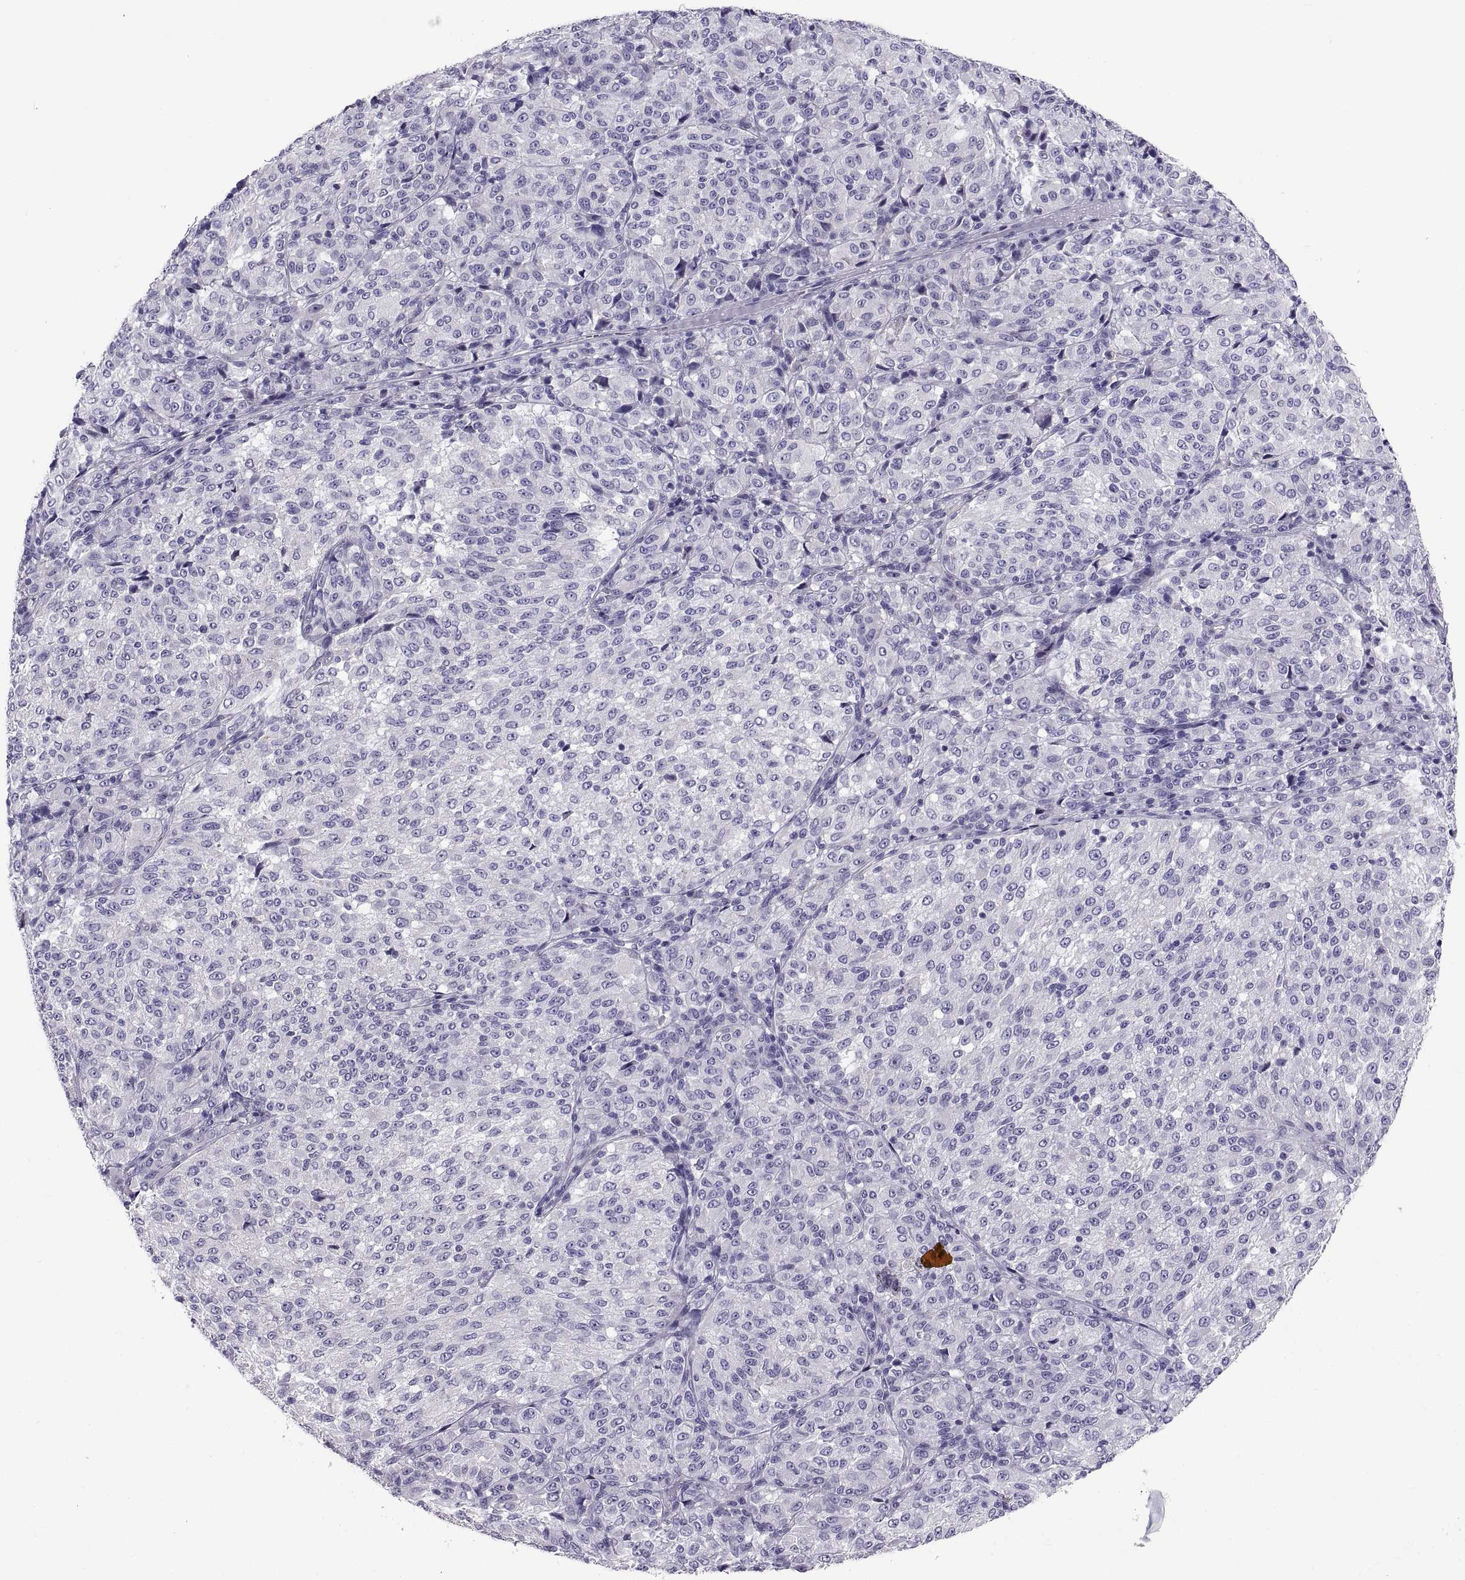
{"staining": {"intensity": "negative", "quantity": "none", "location": "none"}, "tissue": "melanoma", "cell_type": "Tumor cells", "image_type": "cancer", "snomed": [{"axis": "morphology", "description": "Malignant melanoma, Metastatic site"}, {"axis": "topography", "description": "Brain"}], "caption": "Immunohistochemical staining of malignant melanoma (metastatic site) demonstrates no significant expression in tumor cells.", "gene": "CRYBB3", "patient": {"sex": "female", "age": 56}}